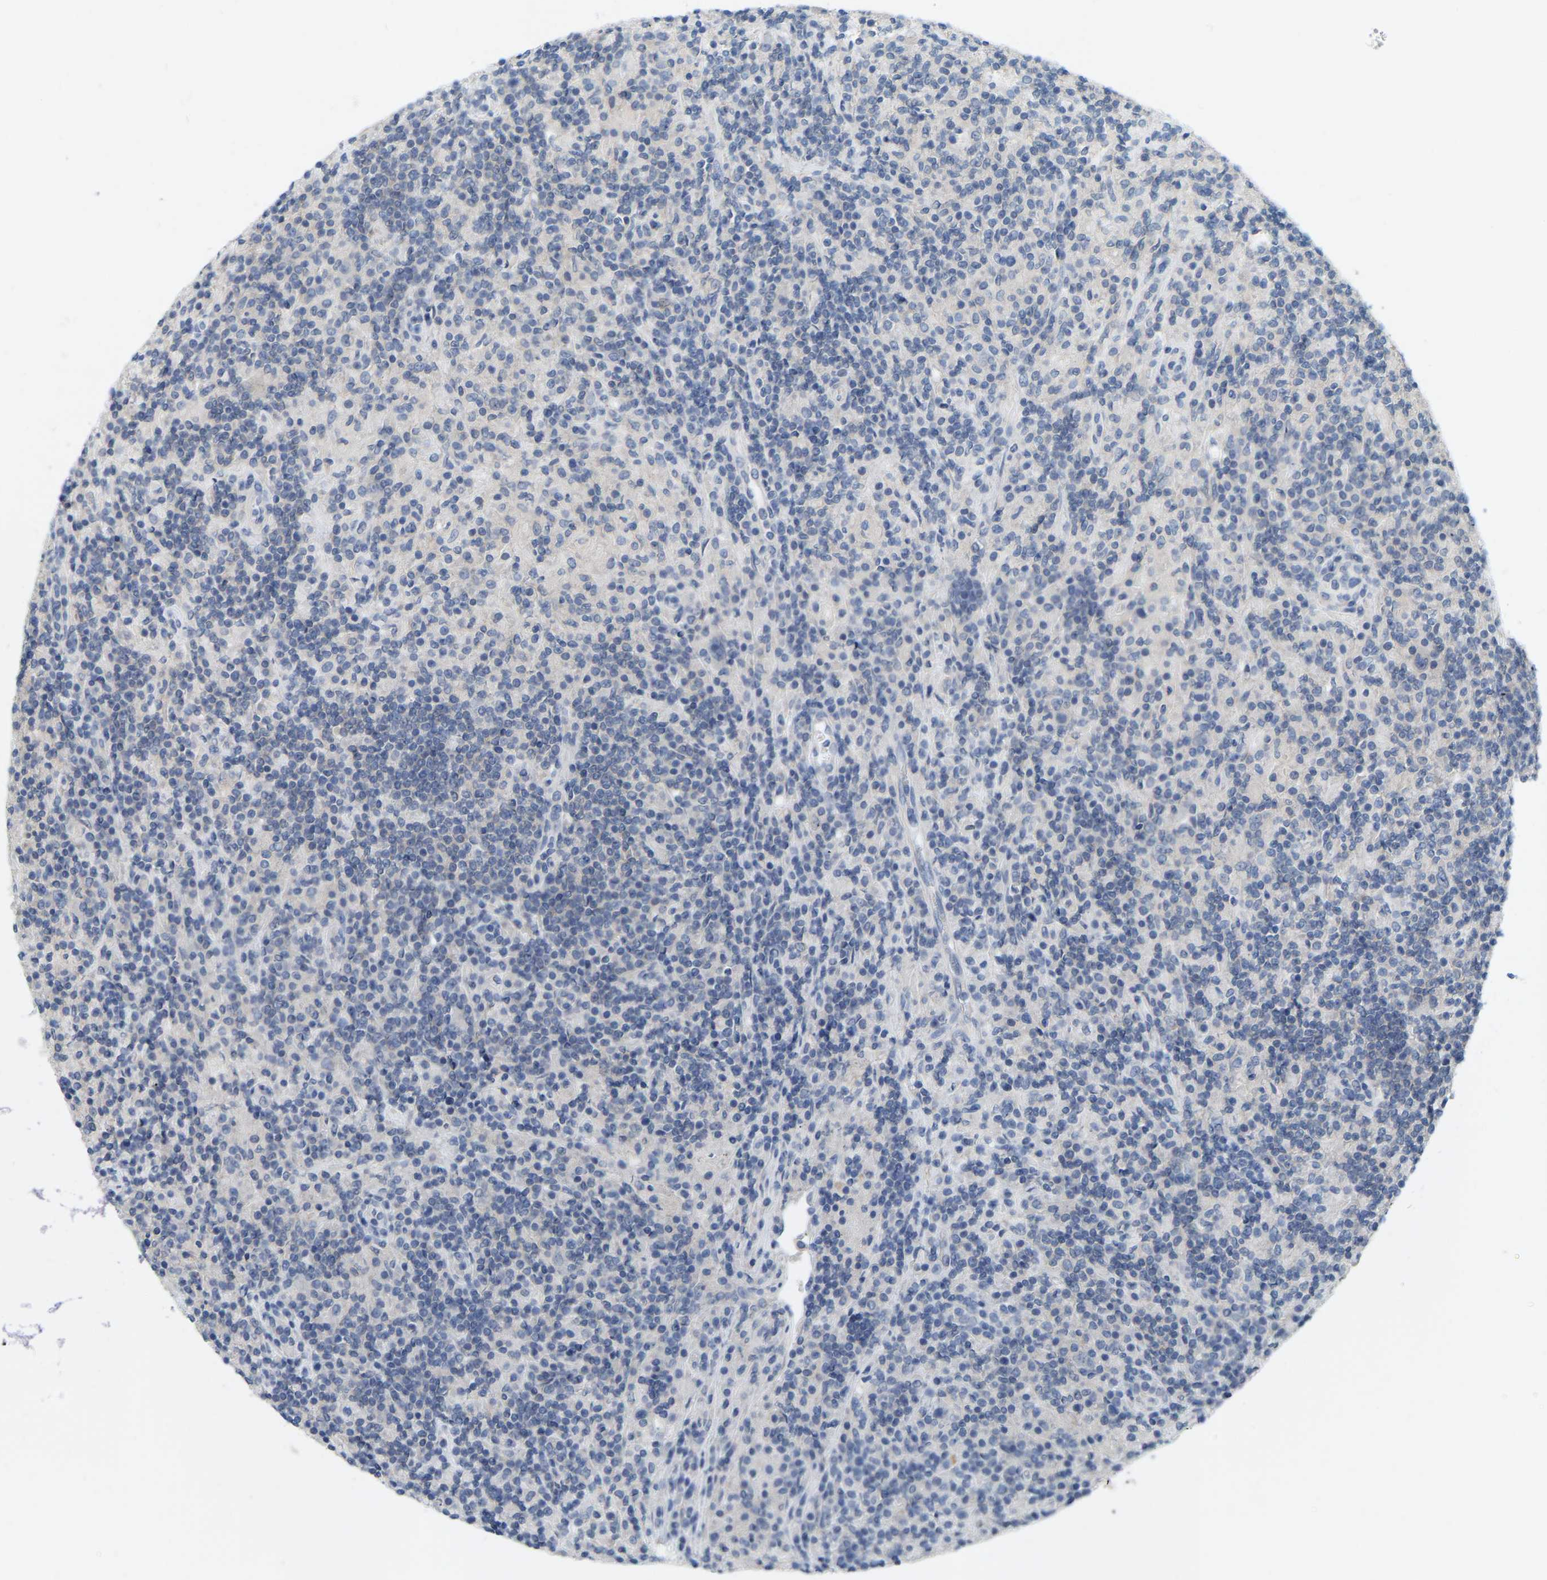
{"staining": {"intensity": "negative", "quantity": "none", "location": "none"}, "tissue": "lymphoma", "cell_type": "Tumor cells", "image_type": "cancer", "snomed": [{"axis": "morphology", "description": "Hodgkin's disease, NOS"}, {"axis": "topography", "description": "Lymph node"}], "caption": "The micrograph shows no staining of tumor cells in lymphoma.", "gene": "WIPI2", "patient": {"sex": "male", "age": 70}}